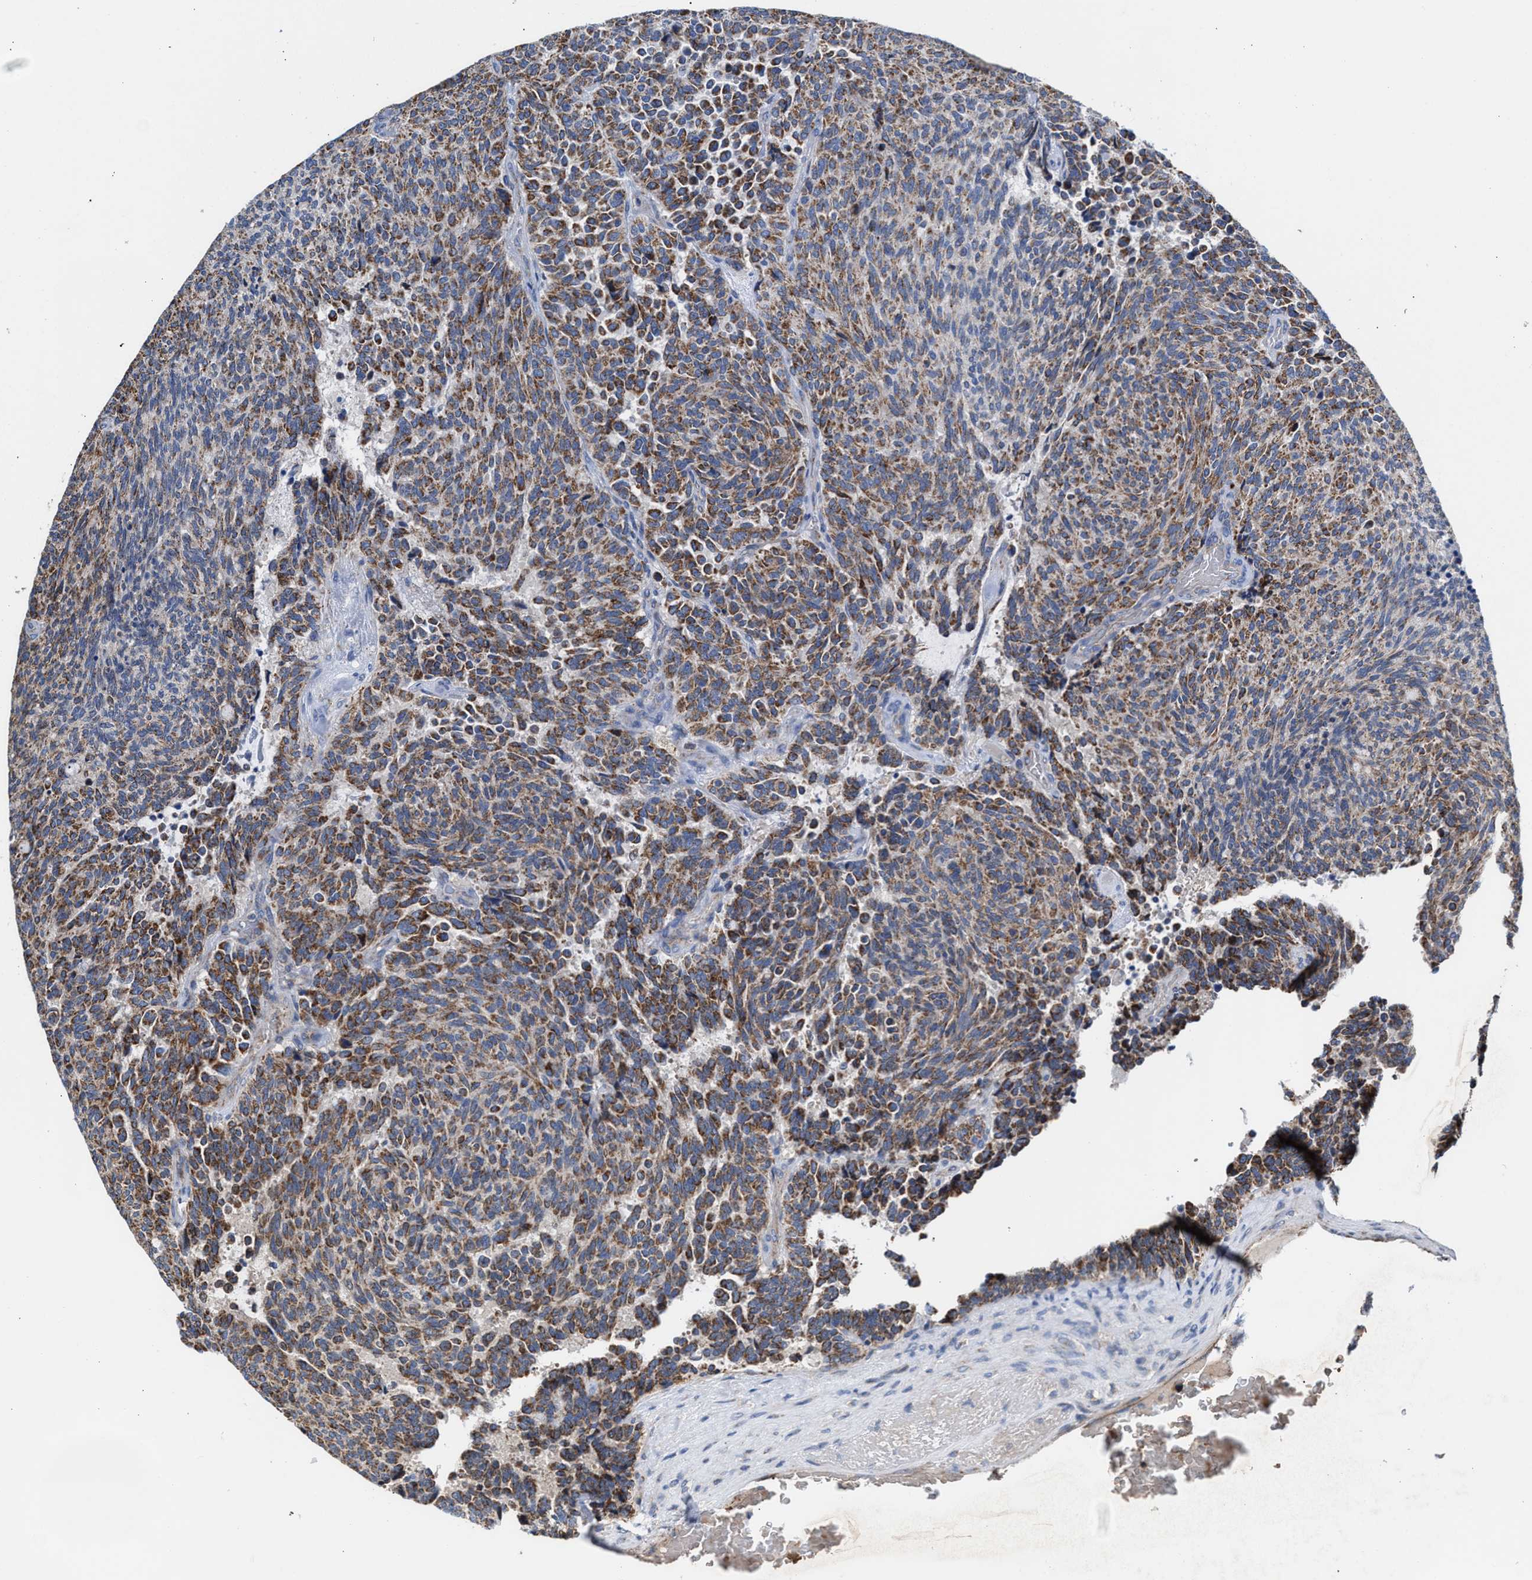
{"staining": {"intensity": "moderate", "quantity": ">75%", "location": "cytoplasmic/membranous"}, "tissue": "carcinoid", "cell_type": "Tumor cells", "image_type": "cancer", "snomed": [{"axis": "morphology", "description": "Carcinoid, malignant, NOS"}, {"axis": "topography", "description": "Pancreas"}], "caption": "IHC micrograph of neoplastic tissue: human carcinoid (malignant) stained using immunohistochemistry displays medium levels of moderate protein expression localized specifically in the cytoplasmic/membranous of tumor cells, appearing as a cytoplasmic/membranous brown color.", "gene": "MECR", "patient": {"sex": "female", "age": 54}}